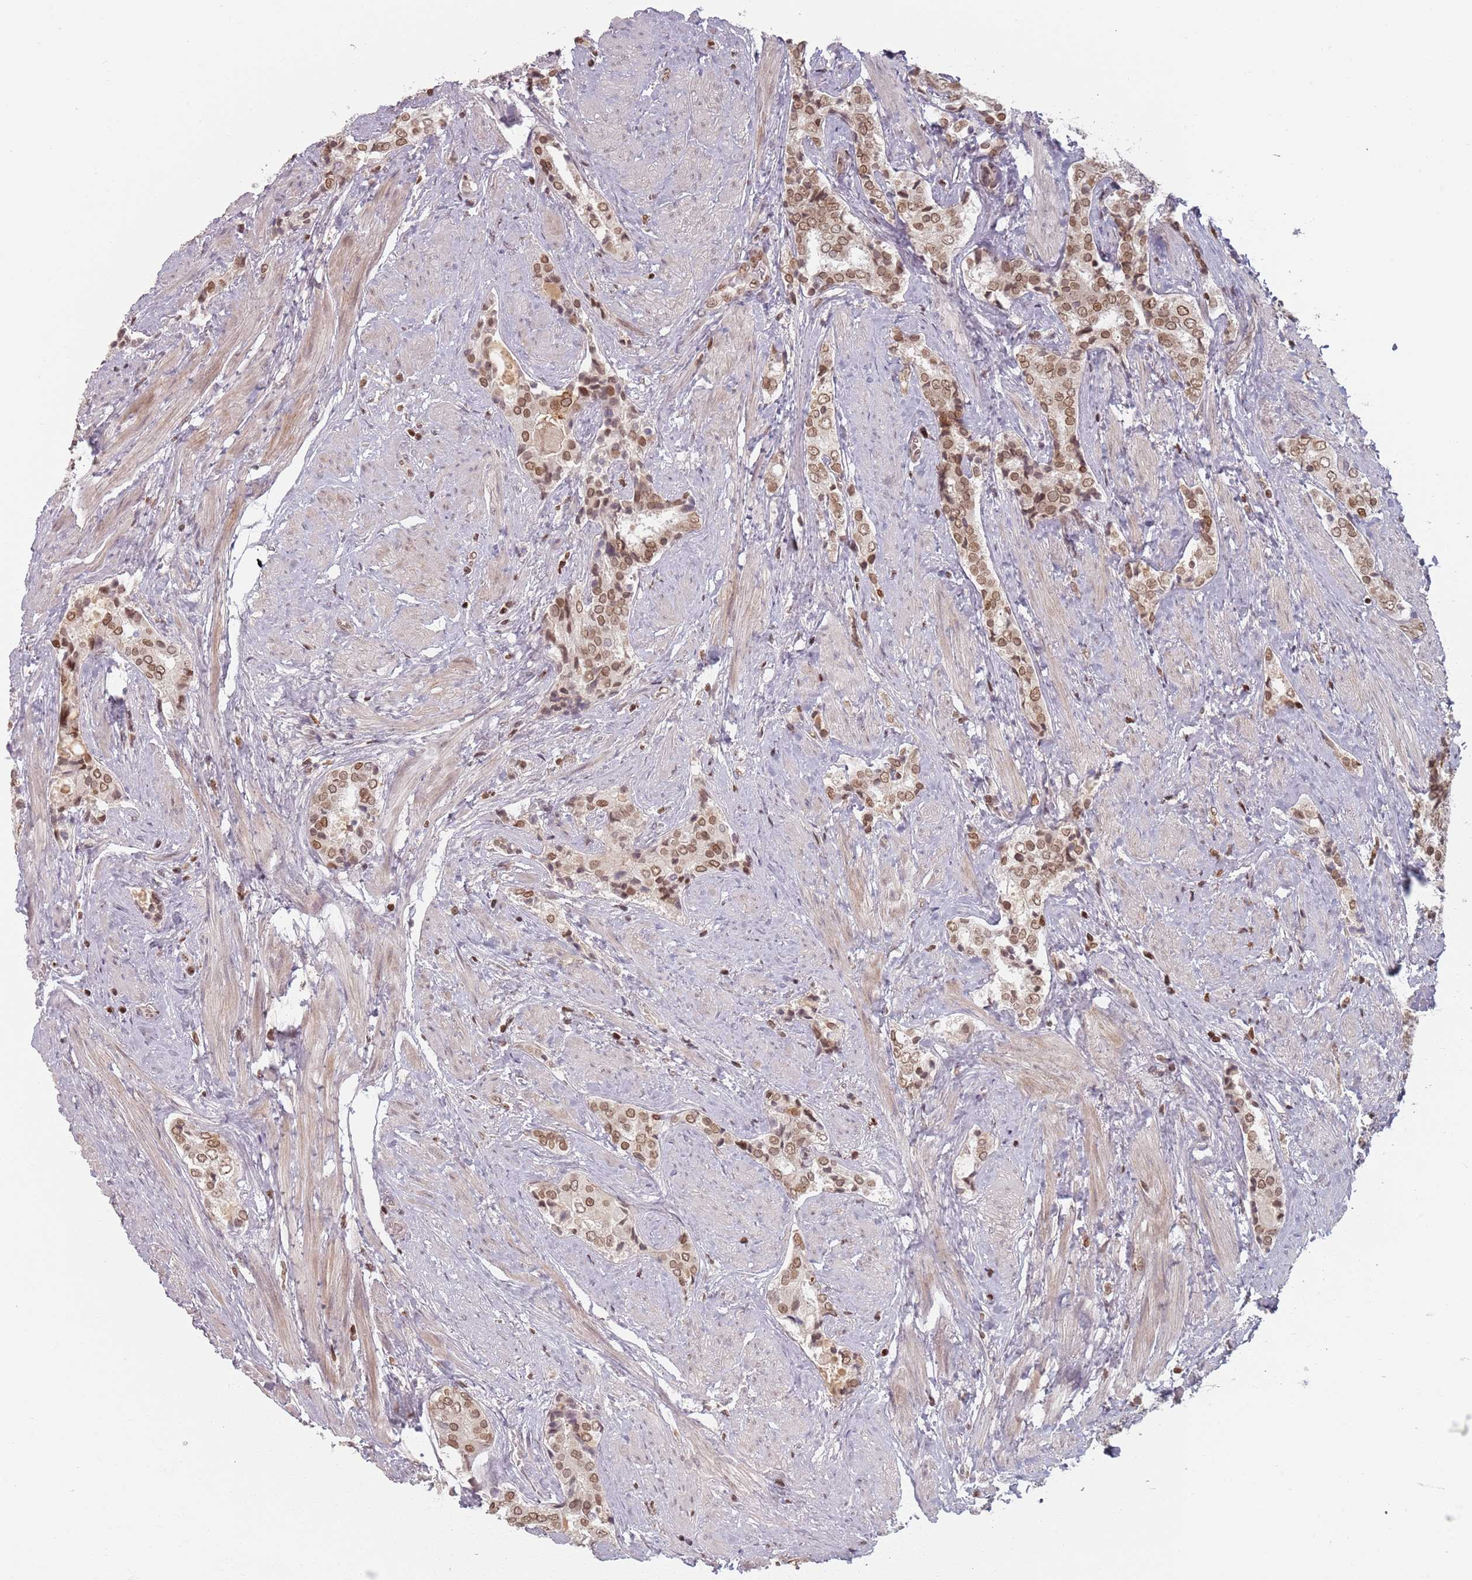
{"staining": {"intensity": "moderate", "quantity": ">75%", "location": "cytoplasmic/membranous,nuclear"}, "tissue": "prostate cancer", "cell_type": "Tumor cells", "image_type": "cancer", "snomed": [{"axis": "morphology", "description": "Adenocarcinoma, High grade"}, {"axis": "topography", "description": "Prostate"}], "caption": "Immunohistochemical staining of human prostate cancer displays medium levels of moderate cytoplasmic/membranous and nuclear expression in approximately >75% of tumor cells.", "gene": "NUP50", "patient": {"sex": "male", "age": 71}}